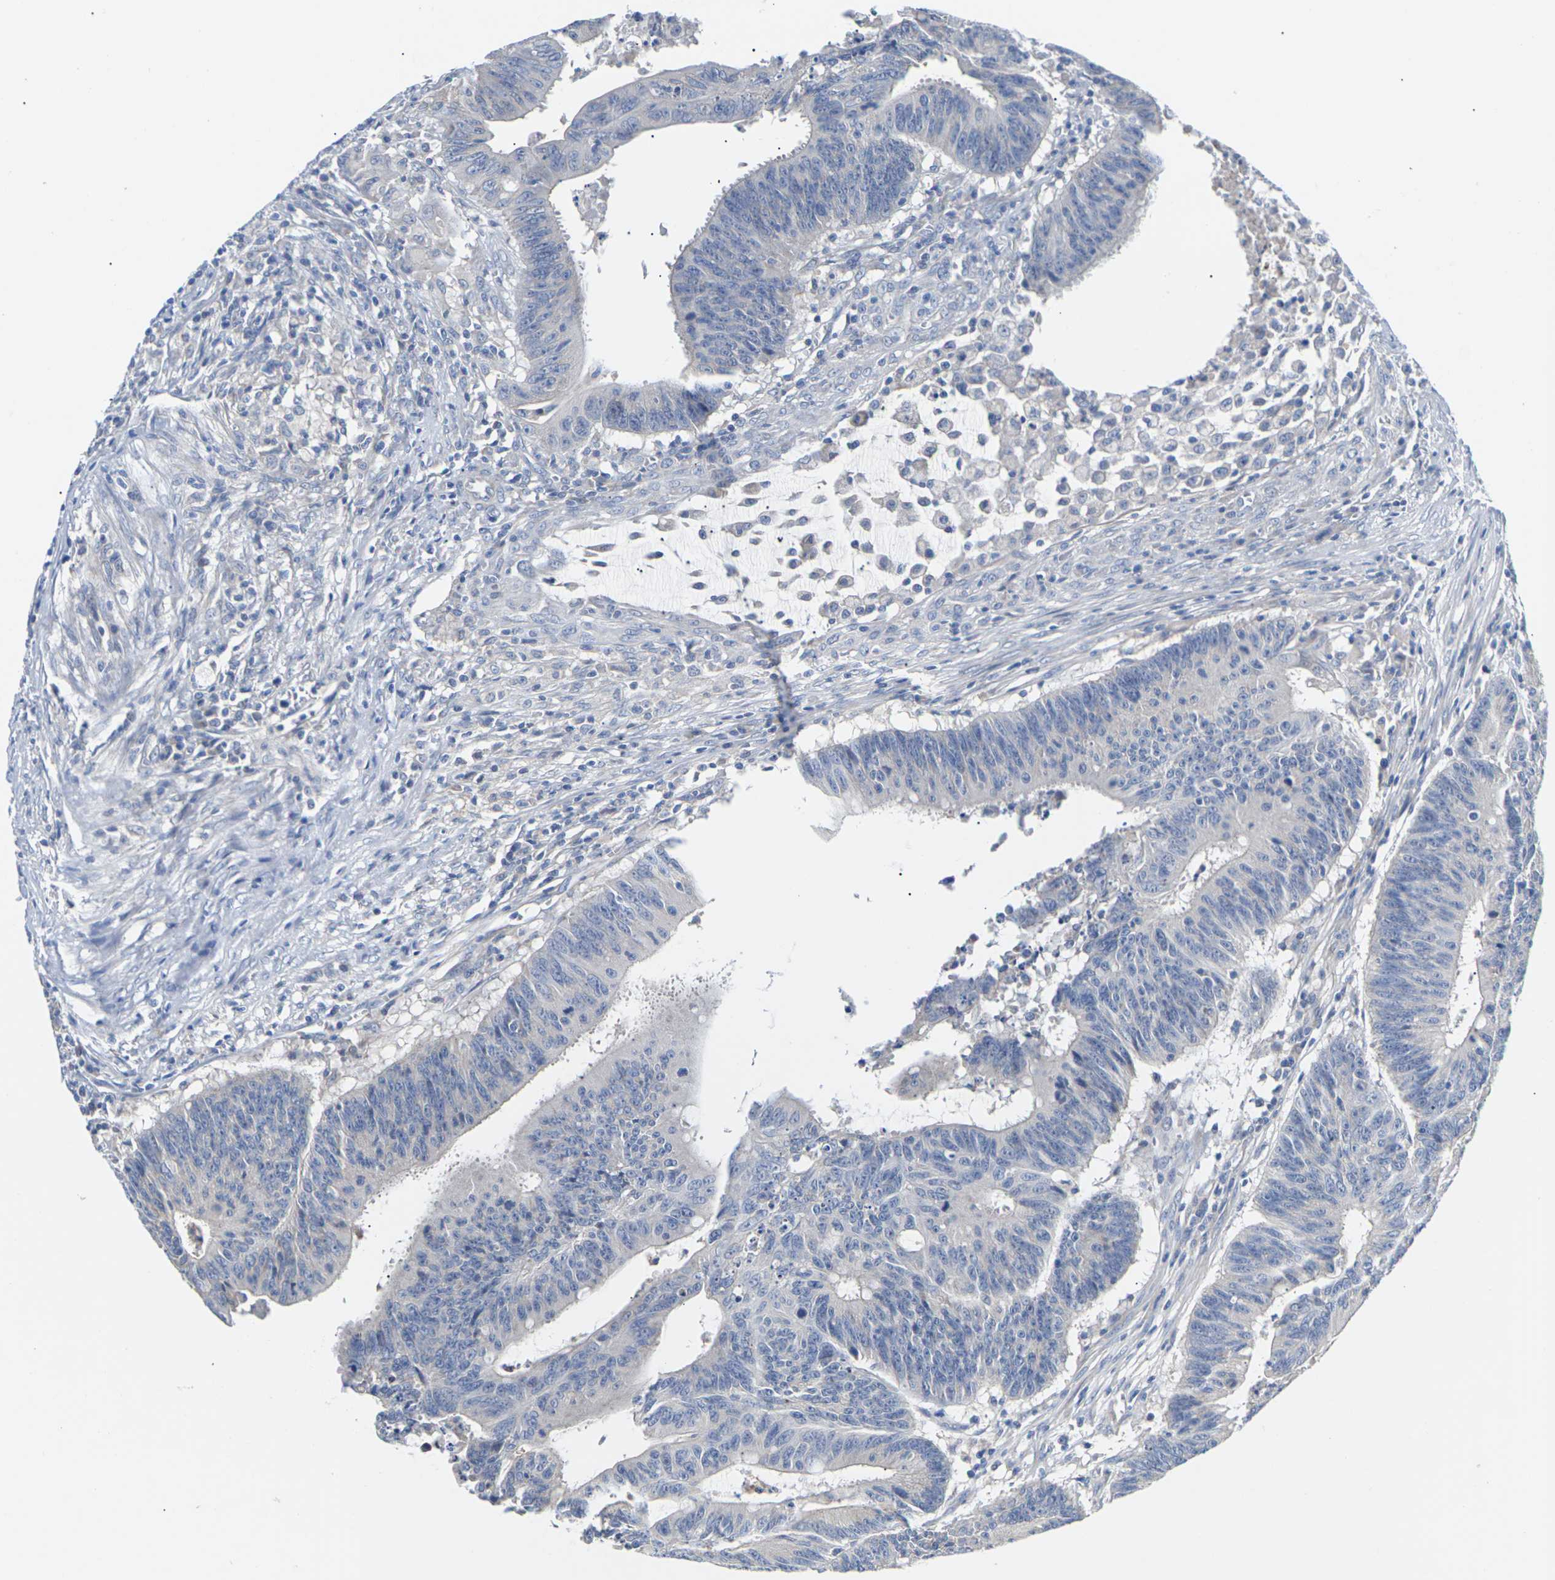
{"staining": {"intensity": "negative", "quantity": "none", "location": "none"}, "tissue": "colorectal cancer", "cell_type": "Tumor cells", "image_type": "cancer", "snomed": [{"axis": "morphology", "description": "Adenocarcinoma, NOS"}, {"axis": "topography", "description": "Colon"}], "caption": "DAB (3,3'-diaminobenzidine) immunohistochemical staining of colorectal adenocarcinoma exhibits no significant expression in tumor cells. Brightfield microscopy of immunohistochemistry (IHC) stained with DAB (brown) and hematoxylin (blue), captured at high magnification.", "gene": "TMCO4", "patient": {"sex": "male", "age": 45}}